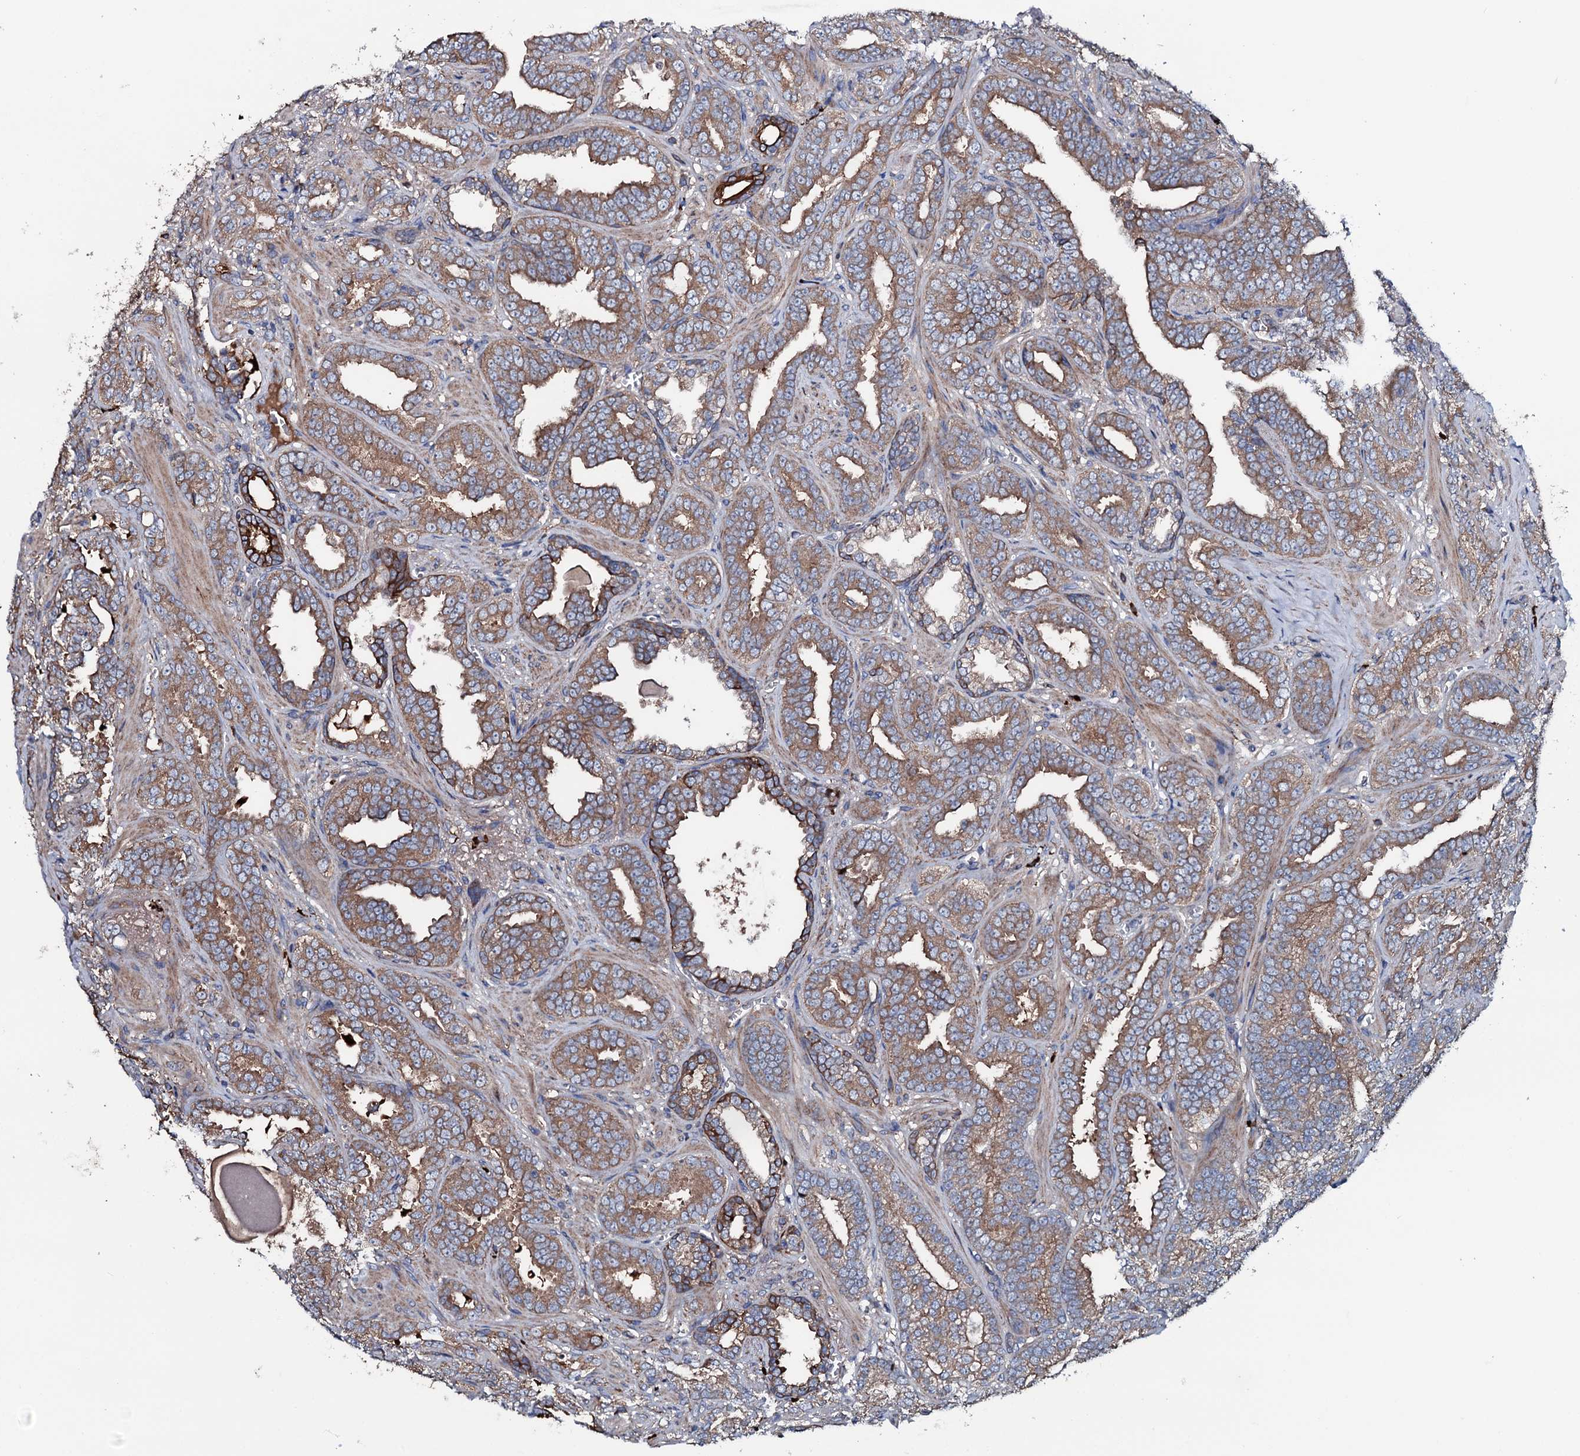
{"staining": {"intensity": "moderate", "quantity": "25%-75%", "location": "cytoplasmic/membranous"}, "tissue": "prostate cancer", "cell_type": "Tumor cells", "image_type": "cancer", "snomed": [{"axis": "morphology", "description": "Adenocarcinoma, High grade"}, {"axis": "topography", "description": "Prostate and seminal vesicle, NOS"}], "caption": "A high-resolution image shows immunohistochemistry staining of prostate high-grade adenocarcinoma, which displays moderate cytoplasmic/membranous positivity in about 25%-75% of tumor cells.", "gene": "NEK1", "patient": {"sex": "male", "age": 67}}